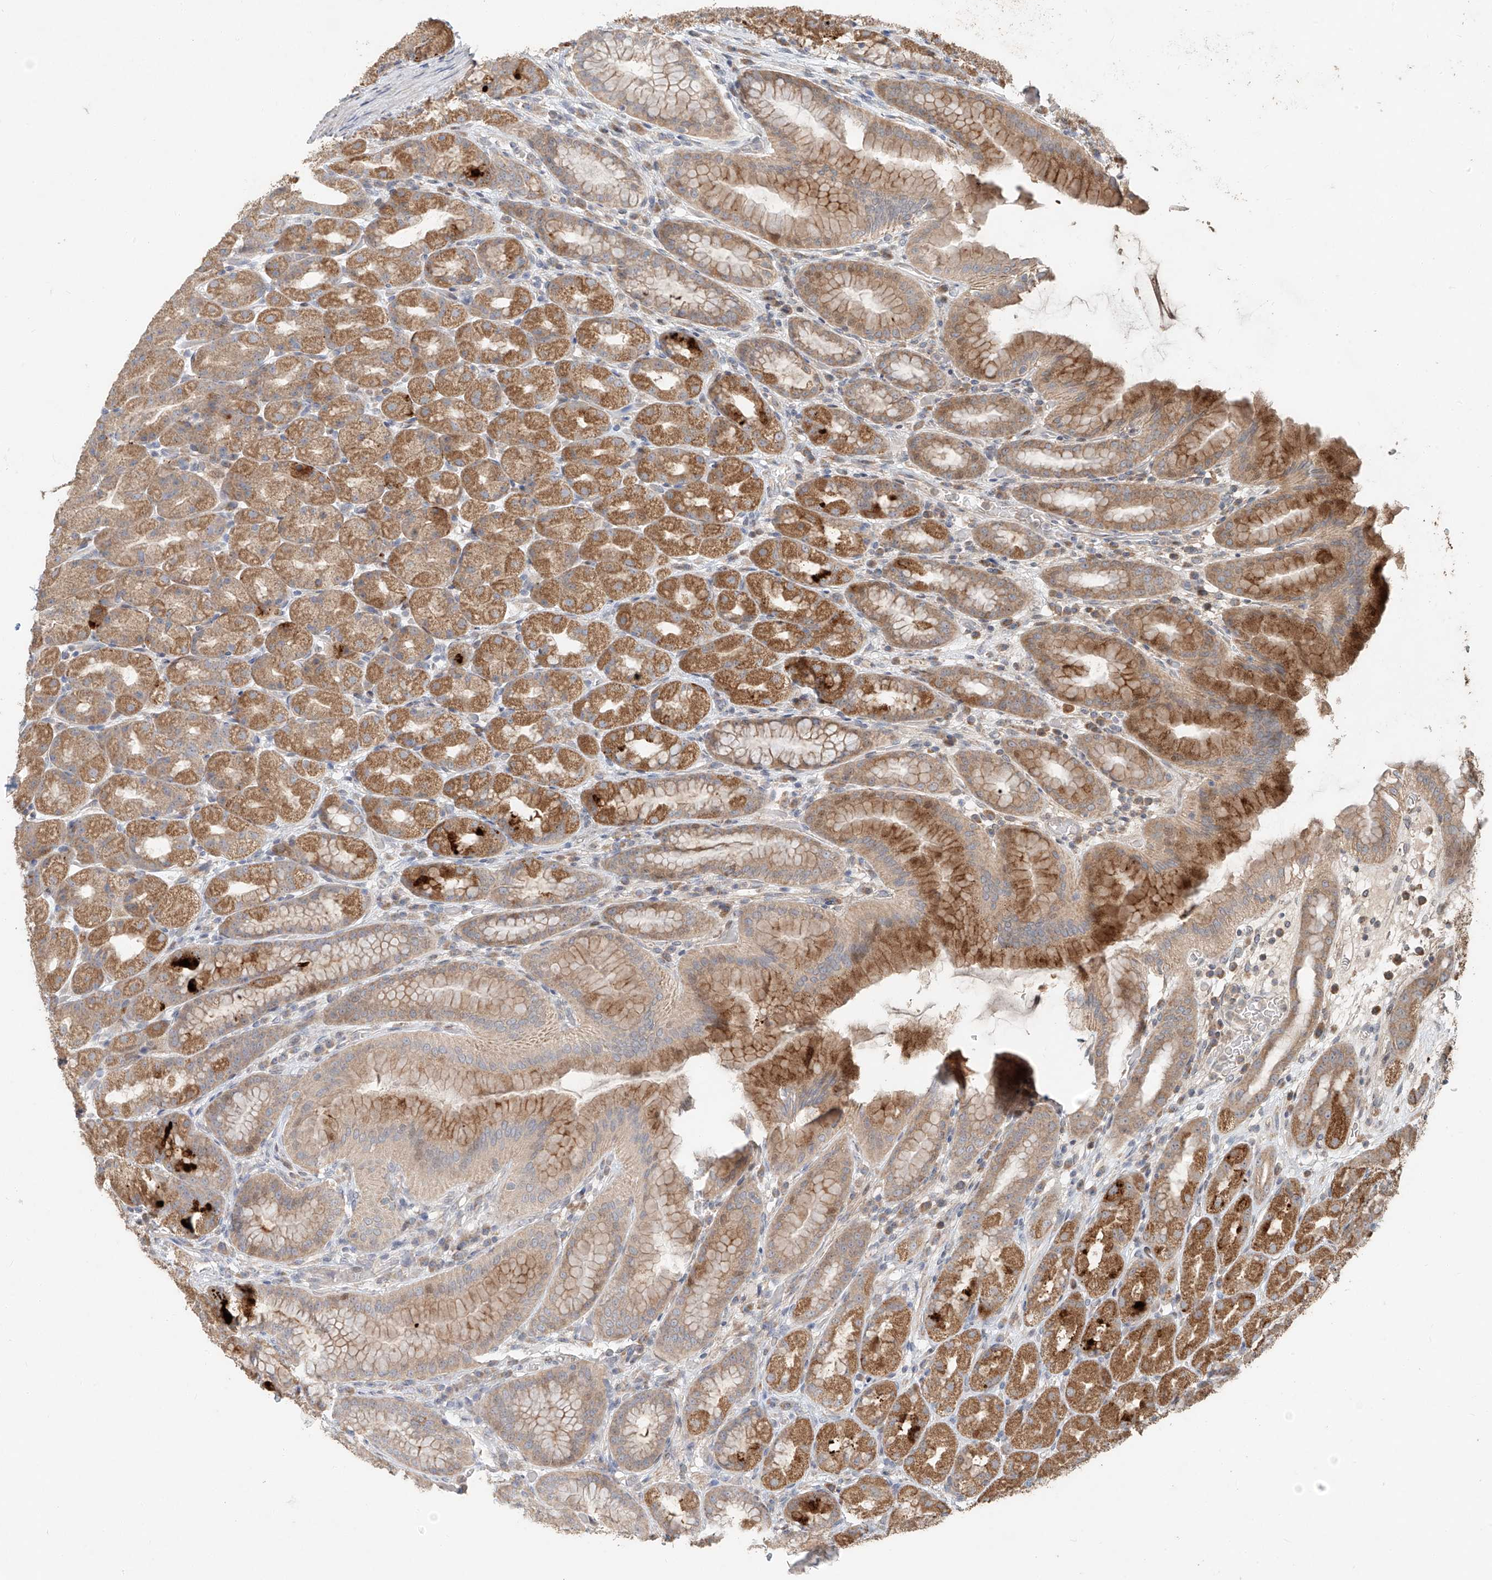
{"staining": {"intensity": "moderate", "quantity": ">75%", "location": "cytoplasmic/membranous"}, "tissue": "stomach", "cell_type": "Glandular cells", "image_type": "normal", "snomed": [{"axis": "morphology", "description": "Normal tissue, NOS"}, {"axis": "topography", "description": "Stomach, upper"}], "caption": "Moderate cytoplasmic/membranous protein staining is seen in about >75% of glandular cells in stomach. (IHC, brightfield microscopy, high magnification).", "gene": "TMEM61", "patient": {"sex": "male", "age": 68}}